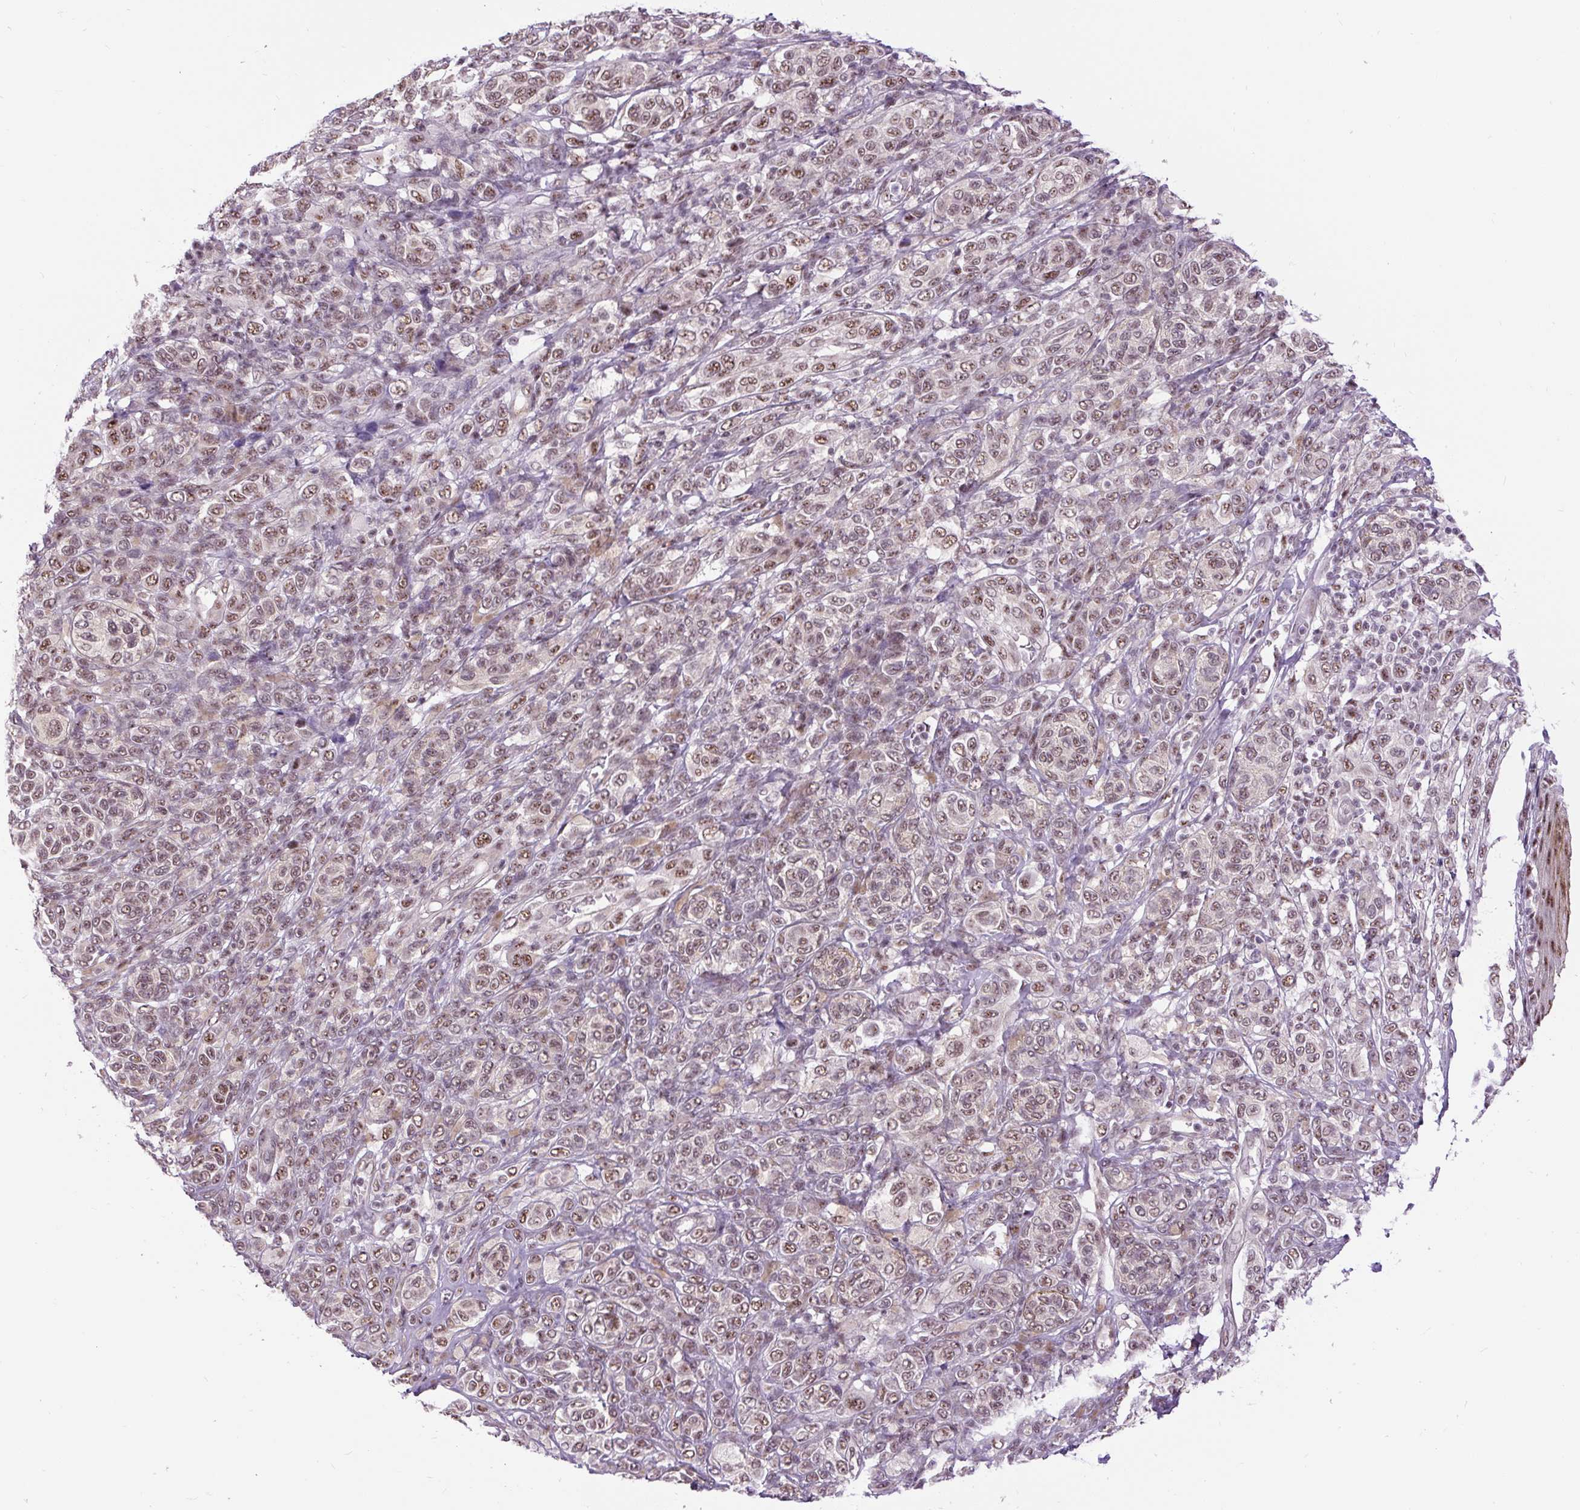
{"staining": {"intensity": "moderate", "quantity": "25%-75%", "location": "nuclear"}, "tissue": "melanoma", "cell_type": "Tumor cells", "image_type": "cancer", "snomed": [{"axis": "morphology", "description": "Malignant melanoma, NOS"}, {"axis": "topography", "description": "Skin"}], "caption": "Immunohistochemical staining of human melanoma displays moderate nuclear protein positivity in approximately 25%-75% of tumor cells. The protein is shown in brown color, while the nuclei are stained blue.", "gene": "SMC5", "patient": {"sex": "male", "age": 42}}